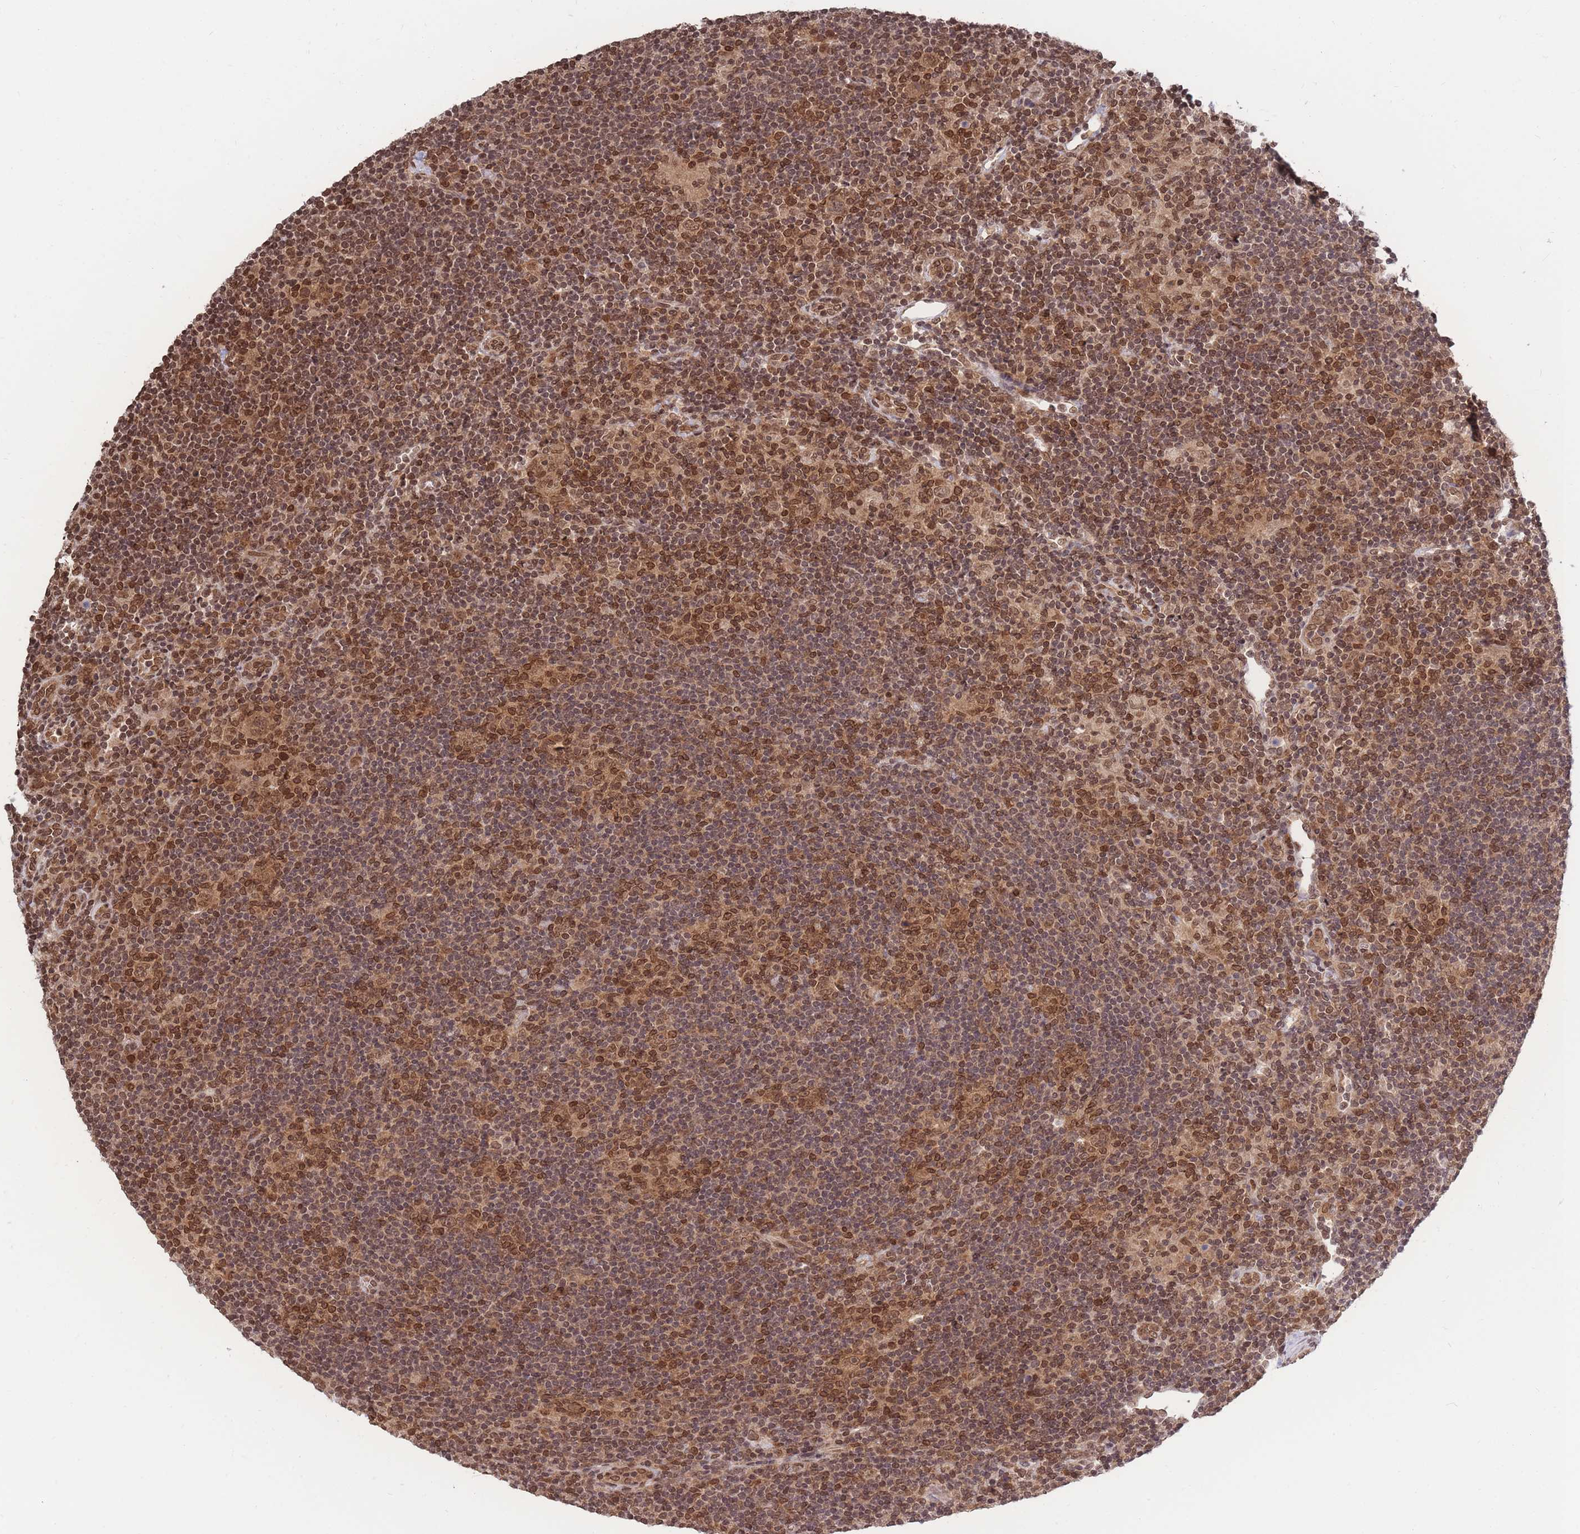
{"staining": {"intensity": "moderate", "quantity": ">75%", "location": "cytoplasmic/membranous,nuclear"}, "tissue": "lymphoma", "cell_type": "Tumor cells", "image_type": "cancer", "snomed": [{"axis": "morphology", "description": "Hodgkin's disease, NOS"}, {"axis": "topography", "description": "Lymph node"}], "caption": "High-magnification brightfield microscopy of Hodgkin's disease stained with DAB (brown) and counterstained with hematoxylin (blue). tumor cells exhibit moderate cytoplasmic/membranous and nuclear expression is identified in about>75% of cells. The protein of interest is stained brown, and the nuclei are stained in blue (DAB (3,3'-diaminobenzidine) IHC with brightfield microscopy, high magnification).", "gene": "SRA1", "patient": {"sex": "female", "age": 57}}